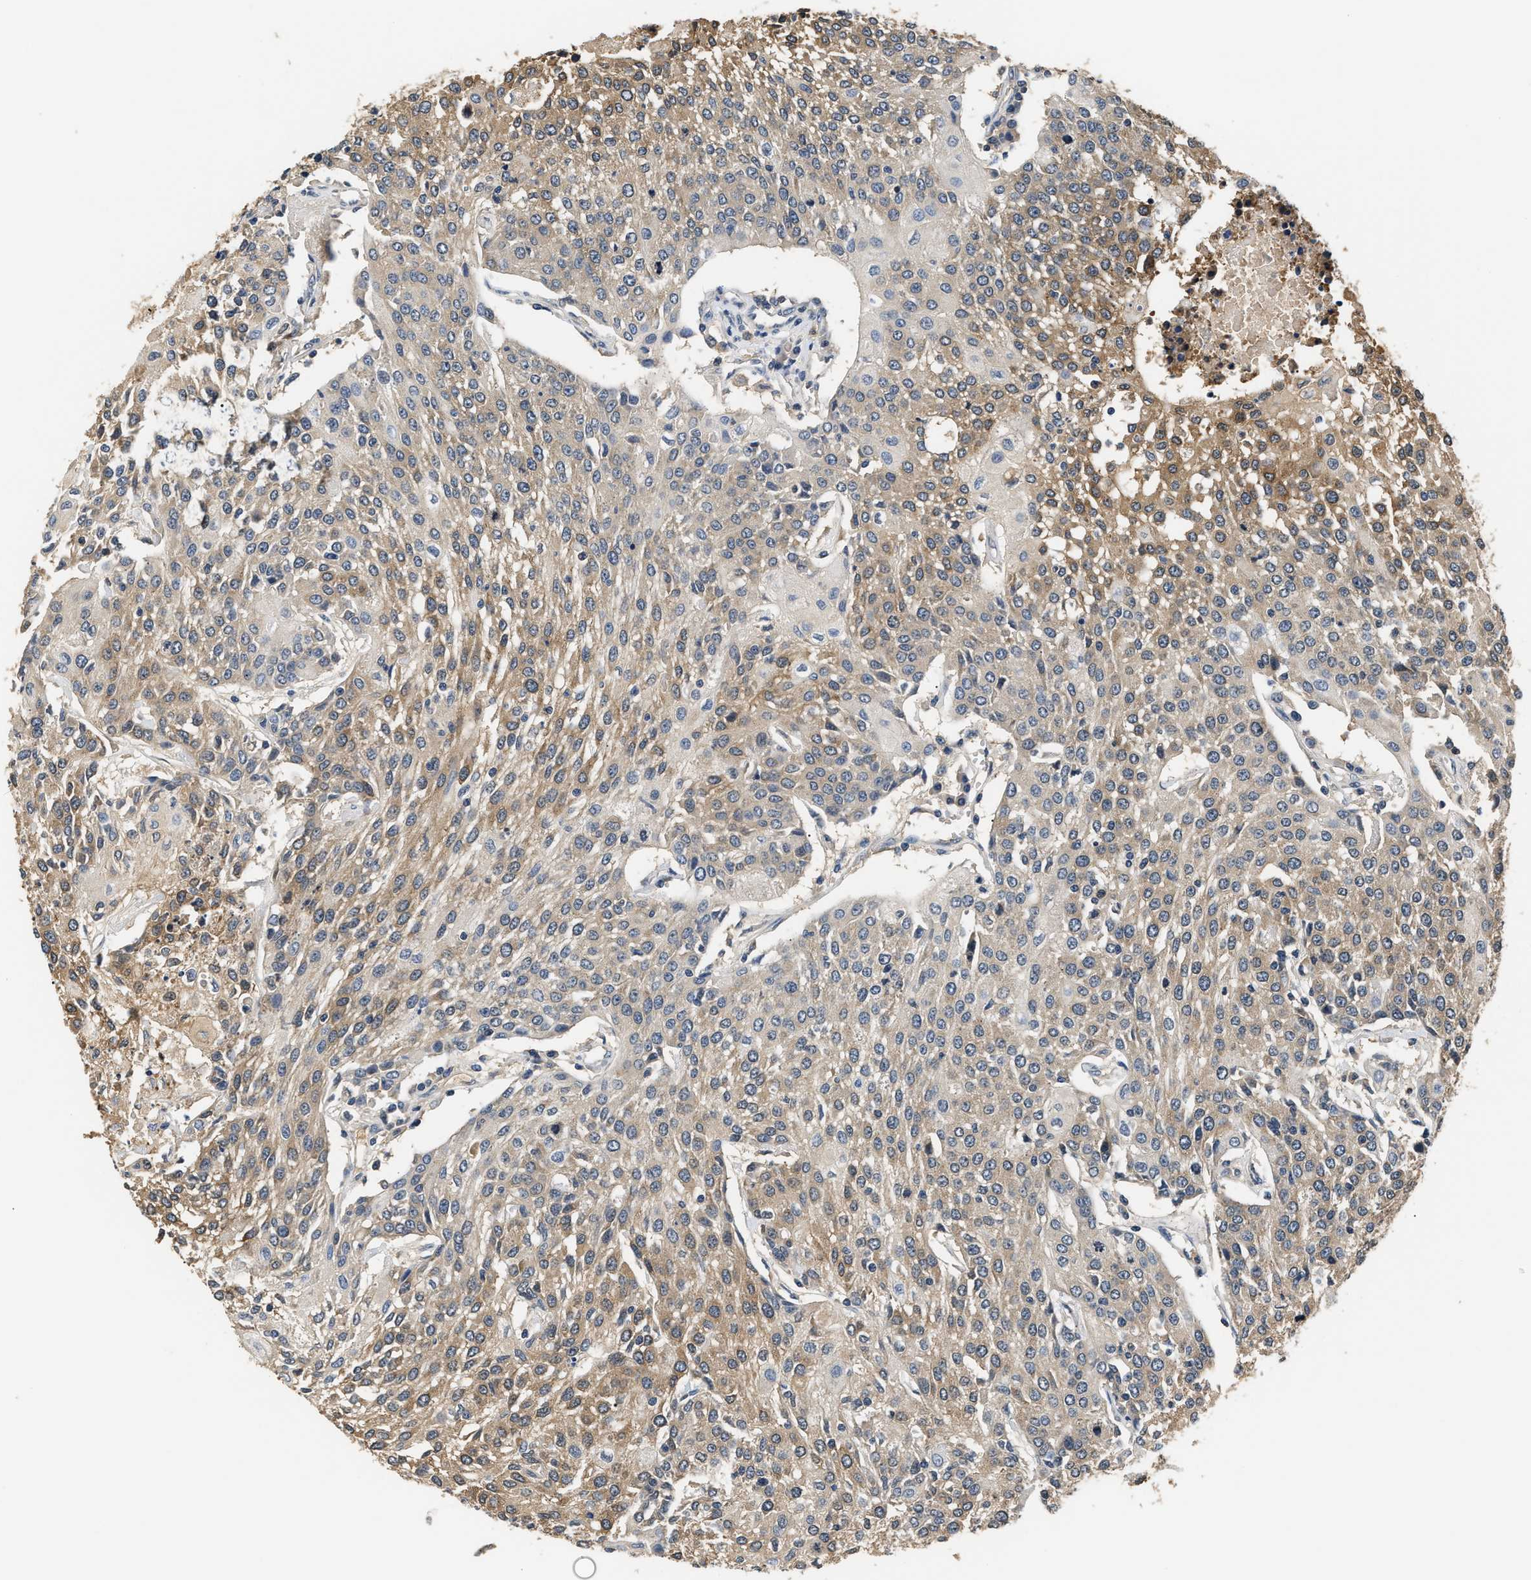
{"staining": {"intensity": "weak", "quantity": "25%-75%", "location": "cytoplasmic/membranous"}, "tissue": "urothelial cancer", "cell_type": "Tumor cells", "image_type": "cancer", "snomed": [{"axis": "morphology", "description": "Urothelial carcinoma, High grade"}, {"axis": "topography", "description": "Urinary bladder"}], "caption": "Weak cytoplasmic/membranous positivity for a protein is identified in approximately 25%-75% of tumor cells of urothelial cancer using immunohistochemistry (IHC).", "gene": "GPI", "patient": {"sex": "female", "age": 85}}